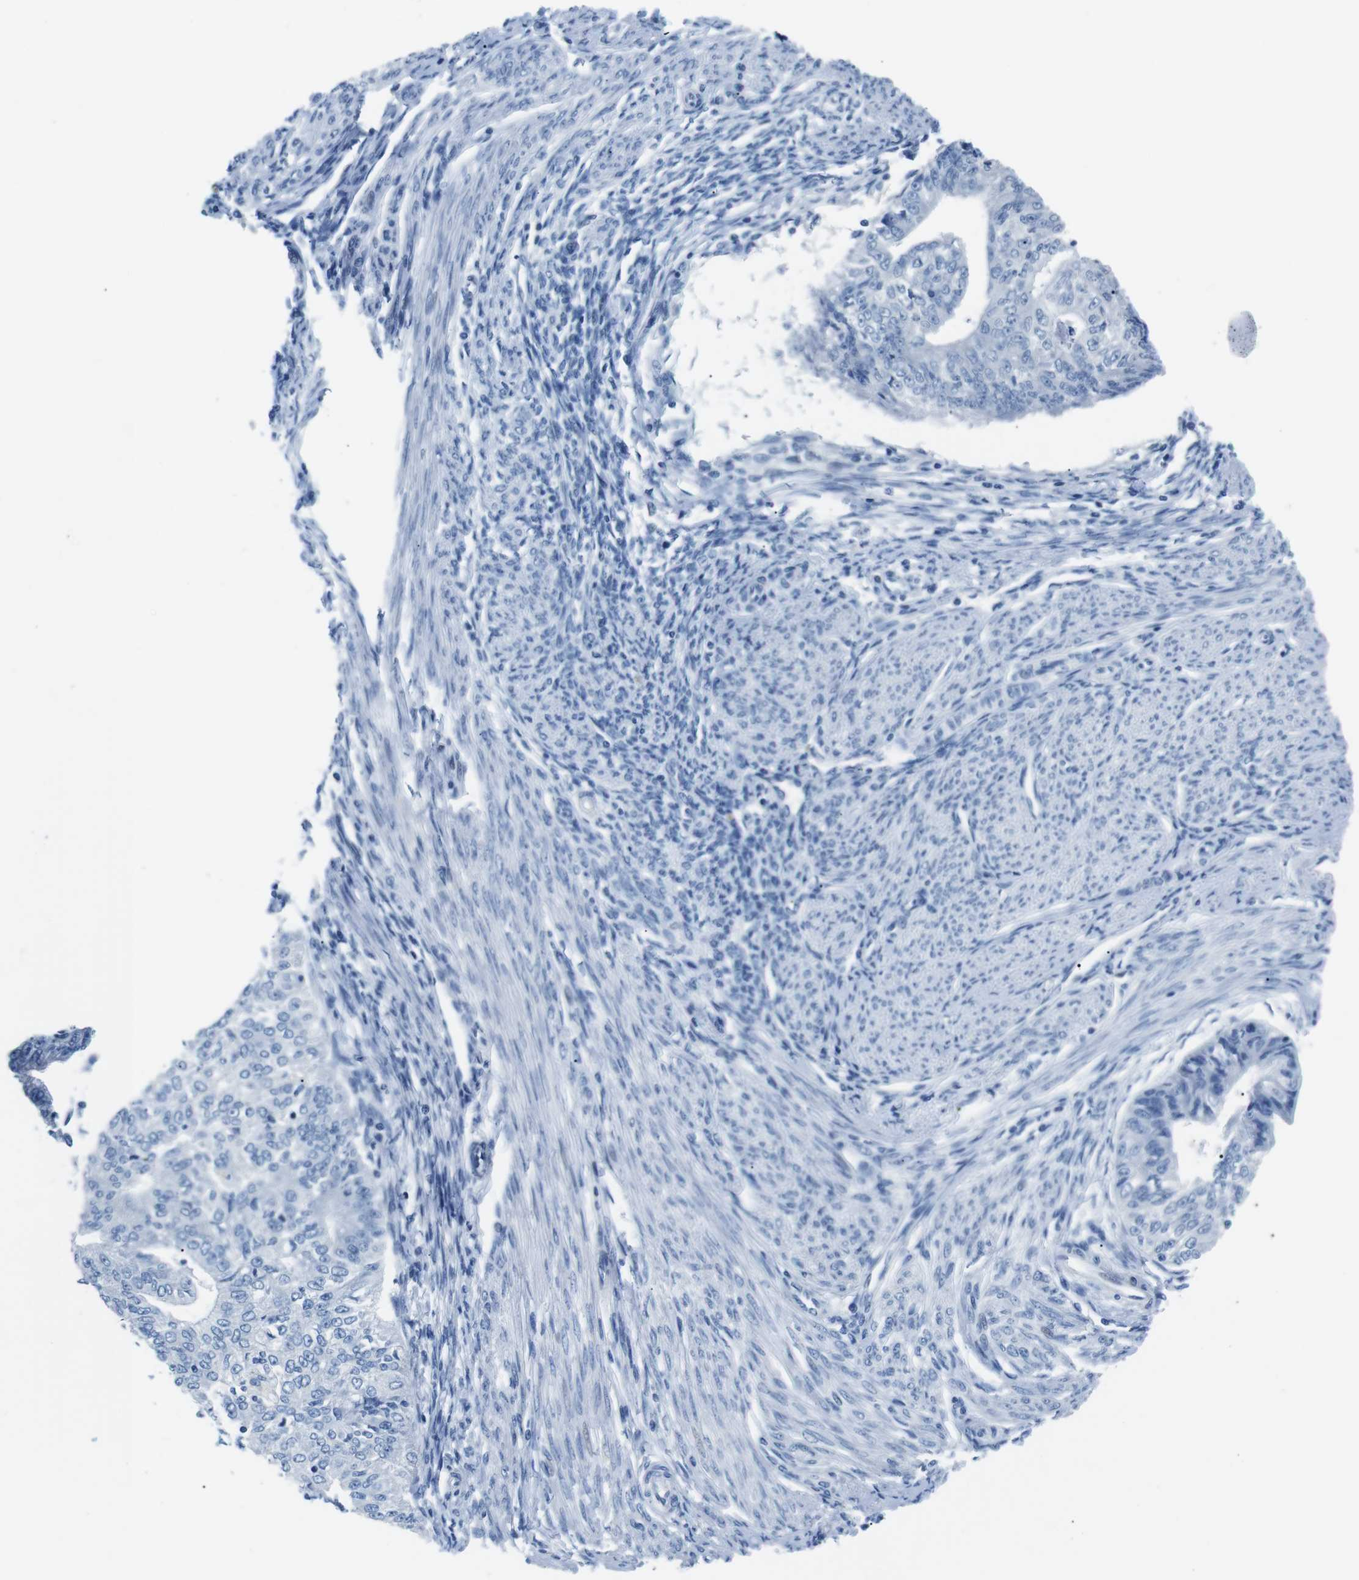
{"staining": {"intensity": "negative", "quantity": "none", "location": "none"}, "tissue": "endometrial cancer", "cell_type": "Tumor cells", "image_type": "cancer", "snomed": [{"axis": "morphology", "description": "Adenocarcinoma, NOS"}, {"axis": "topography", "description": "Endometrium"}], "caption": "The immunohistochemistry (IHC) micrograph has no significant positivity in tumor cells of endometrial adenocarcinoma tissue.", "gene": "MUC2", "patient": {"sex": "female", "age": 32}}